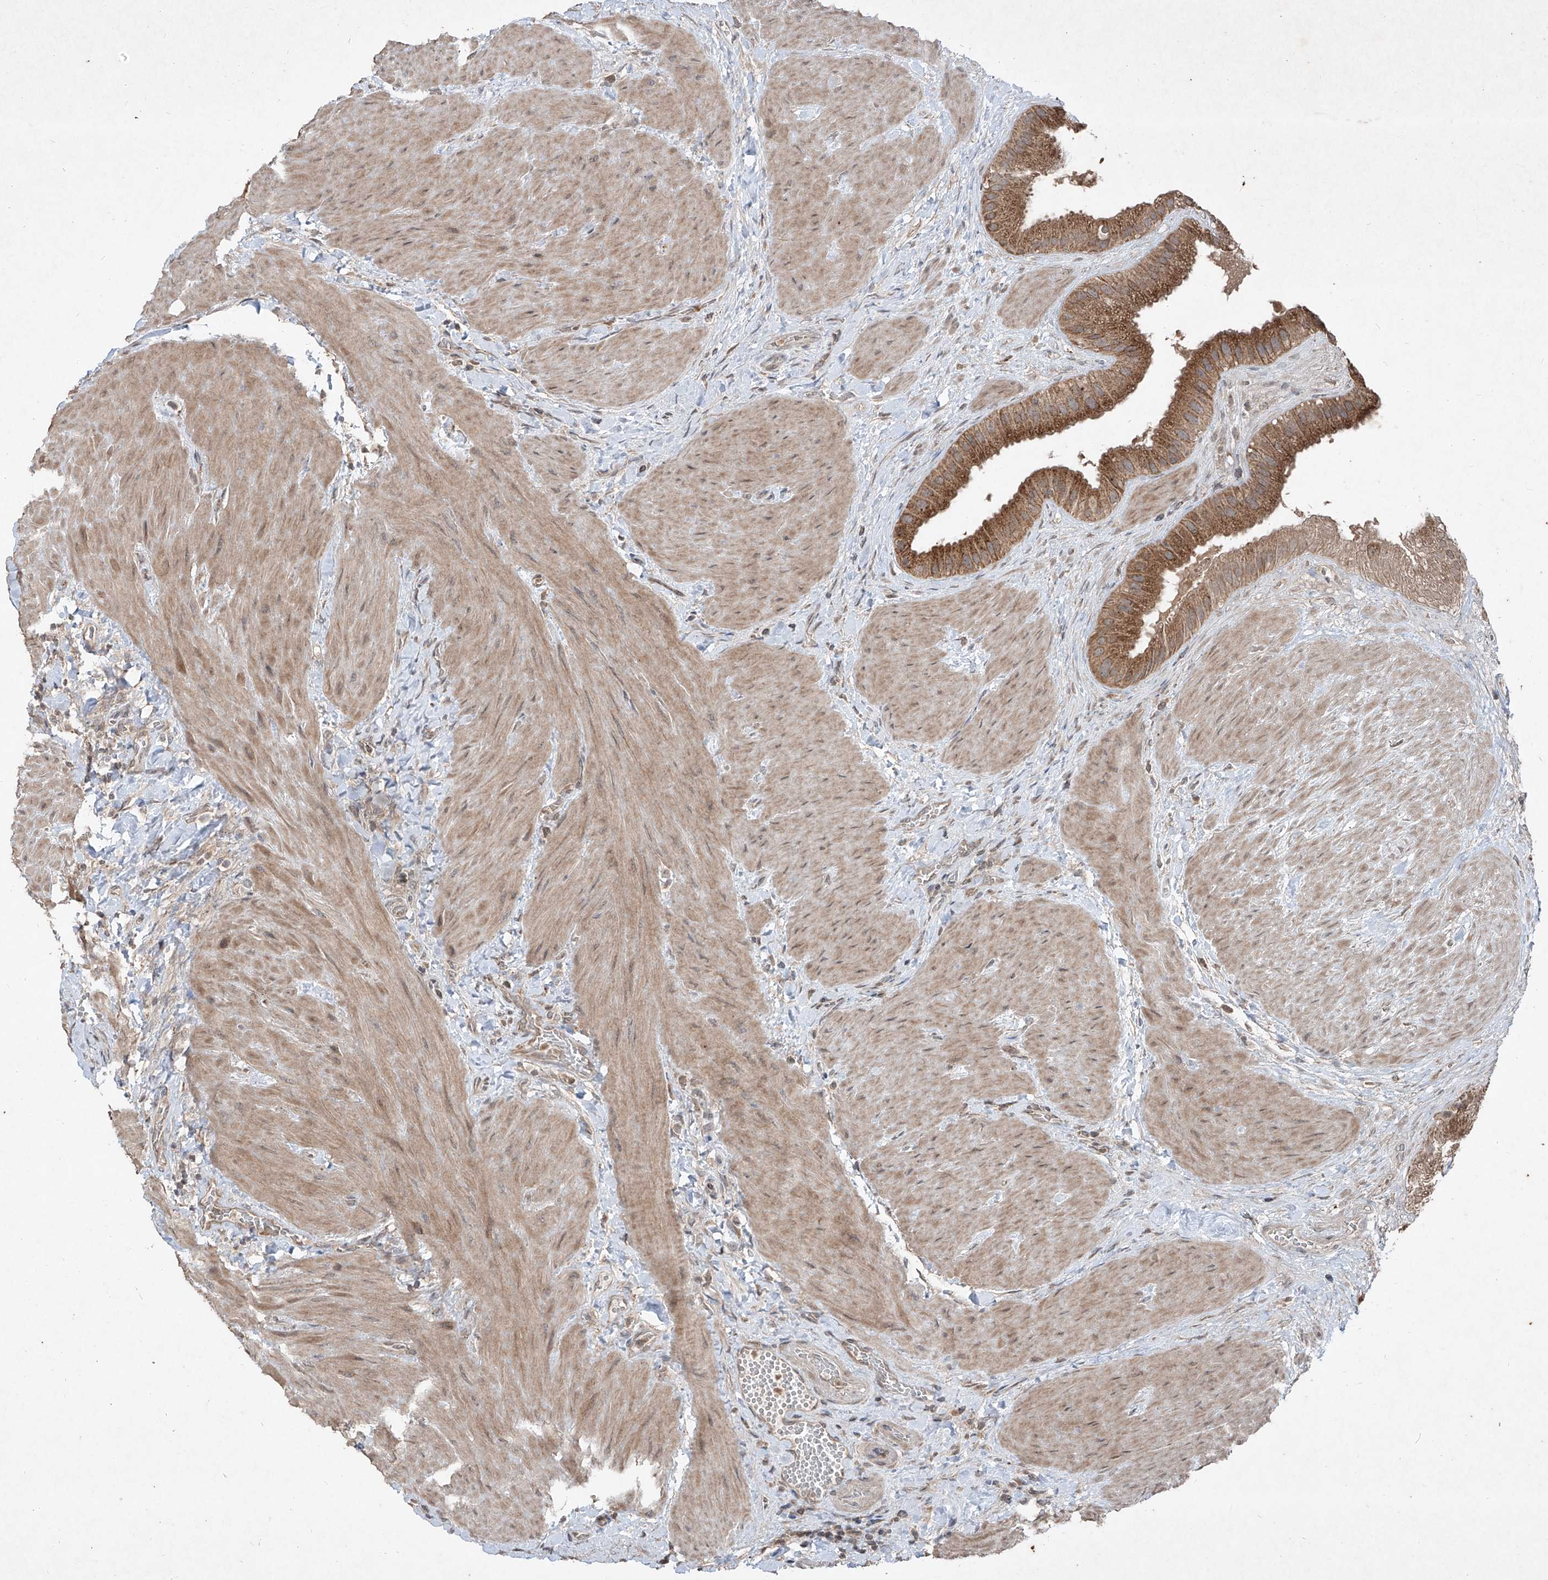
{"staining": {"intensity": "strong", "quantity": ">75%", "location": "cytoplasmic/membranous"}, "tissue": "gallbladder", "cell_type": "Glandular cells", "image_type": "normal", "snomed": [{"axis": "morphology", "description": "Normal tissue, NOS"}, {"axis": "topography", "description": "Gallbladder"}], "caption": "Human gallbladder stained for a protein (brown) displays strong cytoplasmic/membranous positive expression in approximately >75% of glandular cells.", "gene": "ABCD3", "patient": {"sex": "male", "age": 55}}